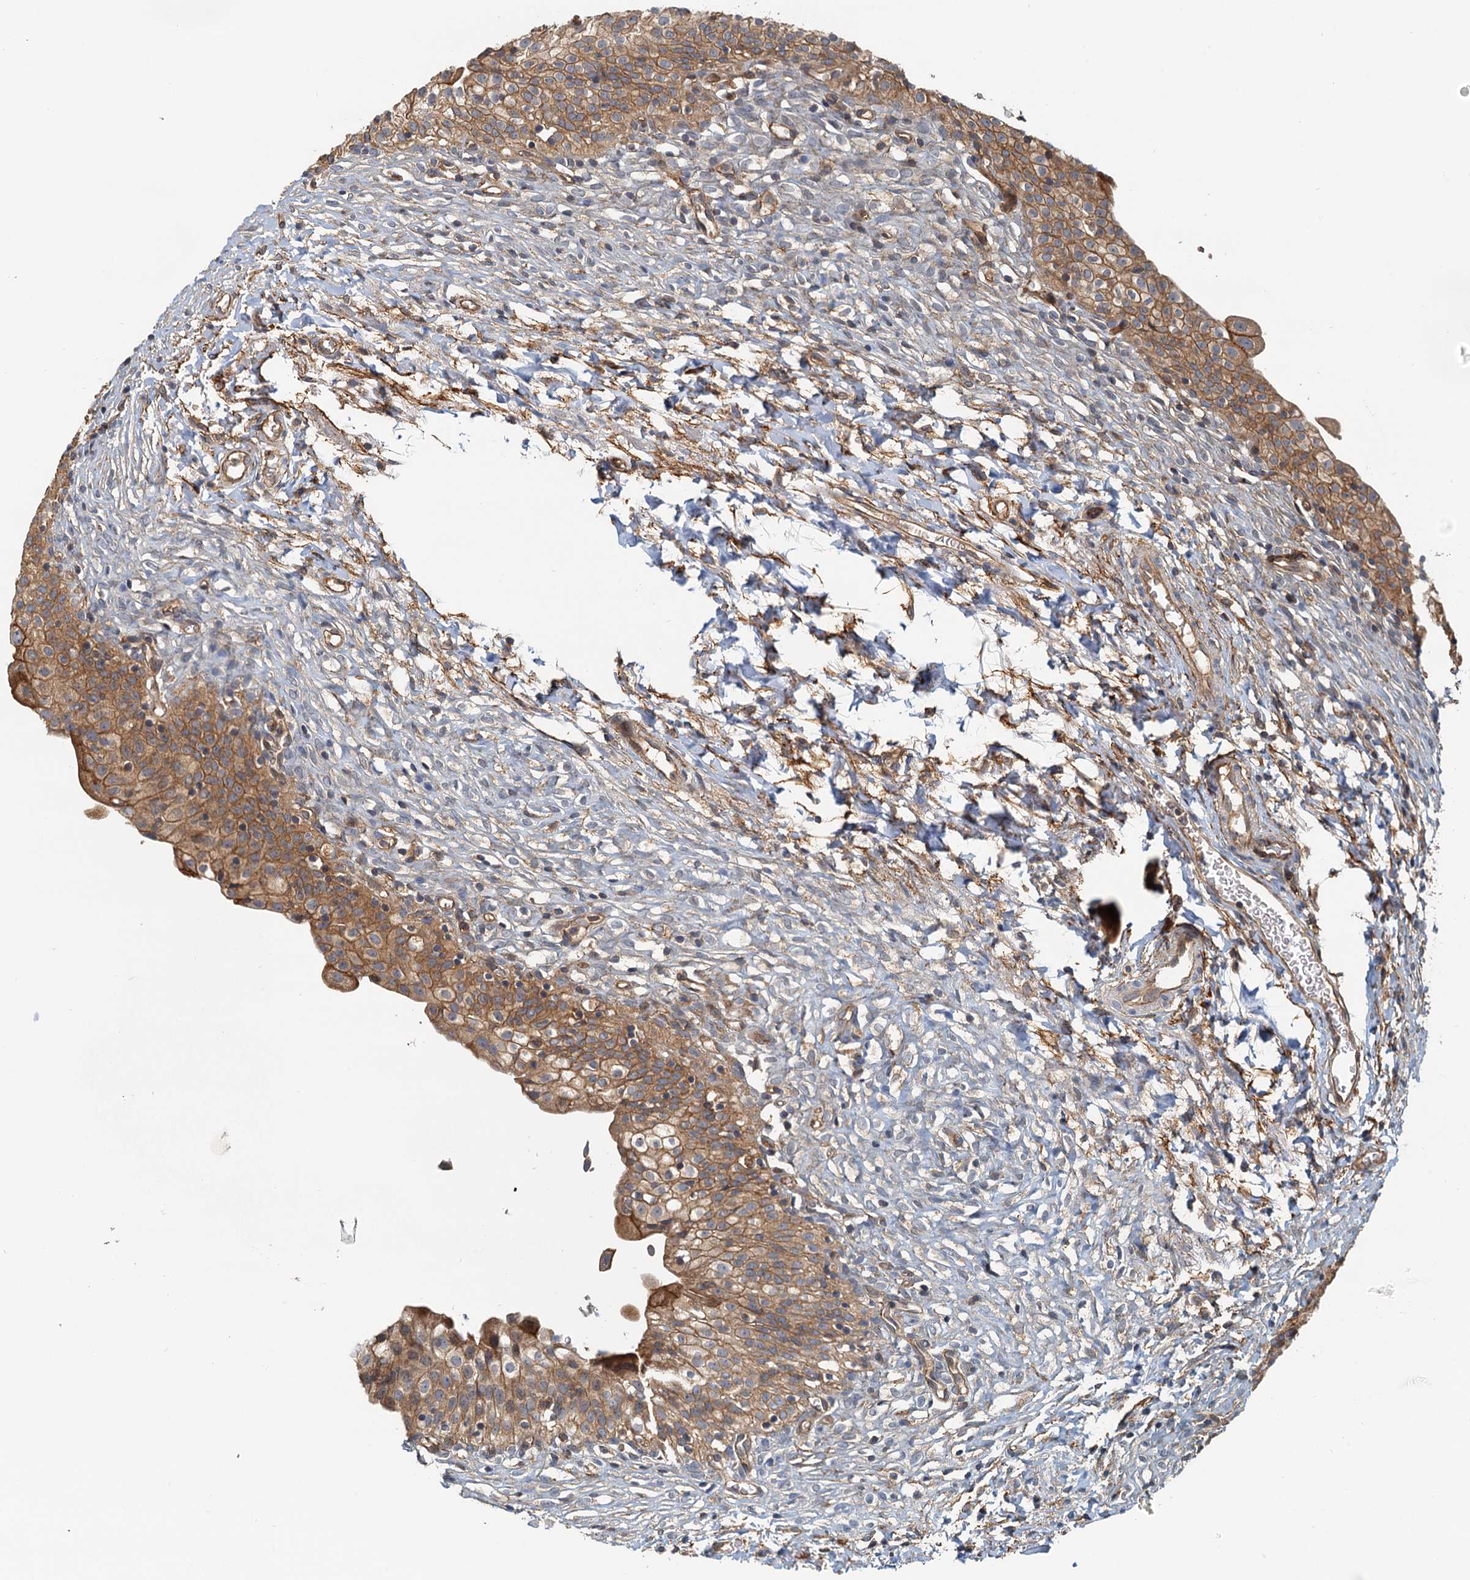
{"staining": {"intensity": "moderate", "quantity": ">75%", "location": "cytoplasmic/membranous"}, "tissue": "urinary bladder", "cell_type": "Urothelial cells", "image_type": "normal", "snomed": [{"axis": "morphology", "description": "Normal tissue, NOS"}, {"axis": "topography", "description": "Urinary bladder"}], "caption": "Protein staining shows moderate cytoplasmic/membranous expression in about >75% of urothelial cells in unremarkable urinary bladder.", "gene": "NIPAL3", "patient": {"sex": "male", "age": 55}}